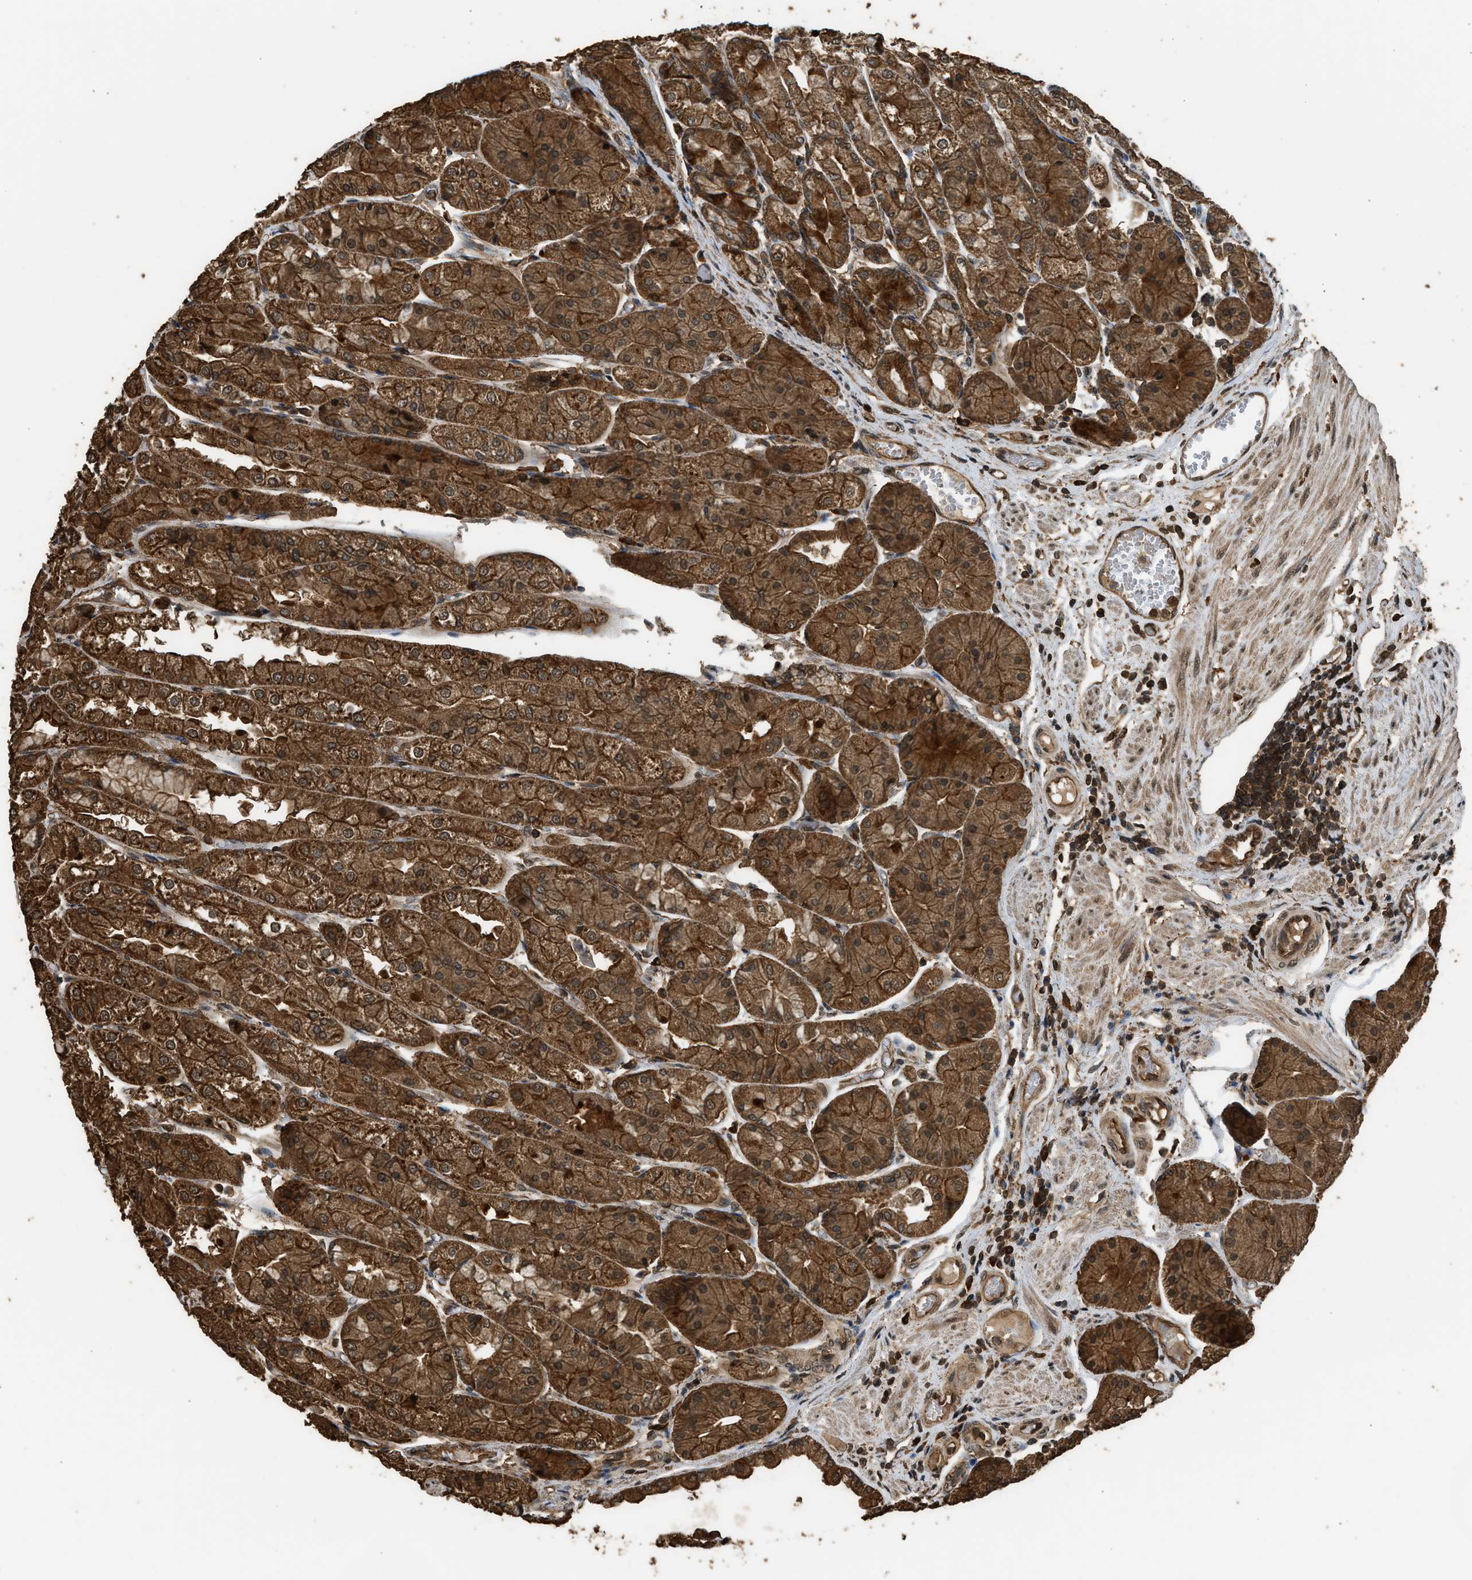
{"staining": {"intensity": "strong", "quantity": ">75%", "location": "cytoplasmic/membranous"}, "tissue": "stomach", "cell_type": "Glandular cells", "image_type": "normal", "snomed": [{"axis": "morphology", "description": "Normal tissue, NOS"}, {"axis": "topography", "description": "Stomach, upper"}], "caption": "IHC (DAB) staining of unremarkable stomach shows strong cytoplasmic/membranous protein positivity in approximately >75% of glandular cells.", "gene": "MYBL2", "patient": {"sex": "male", "age": 72}}